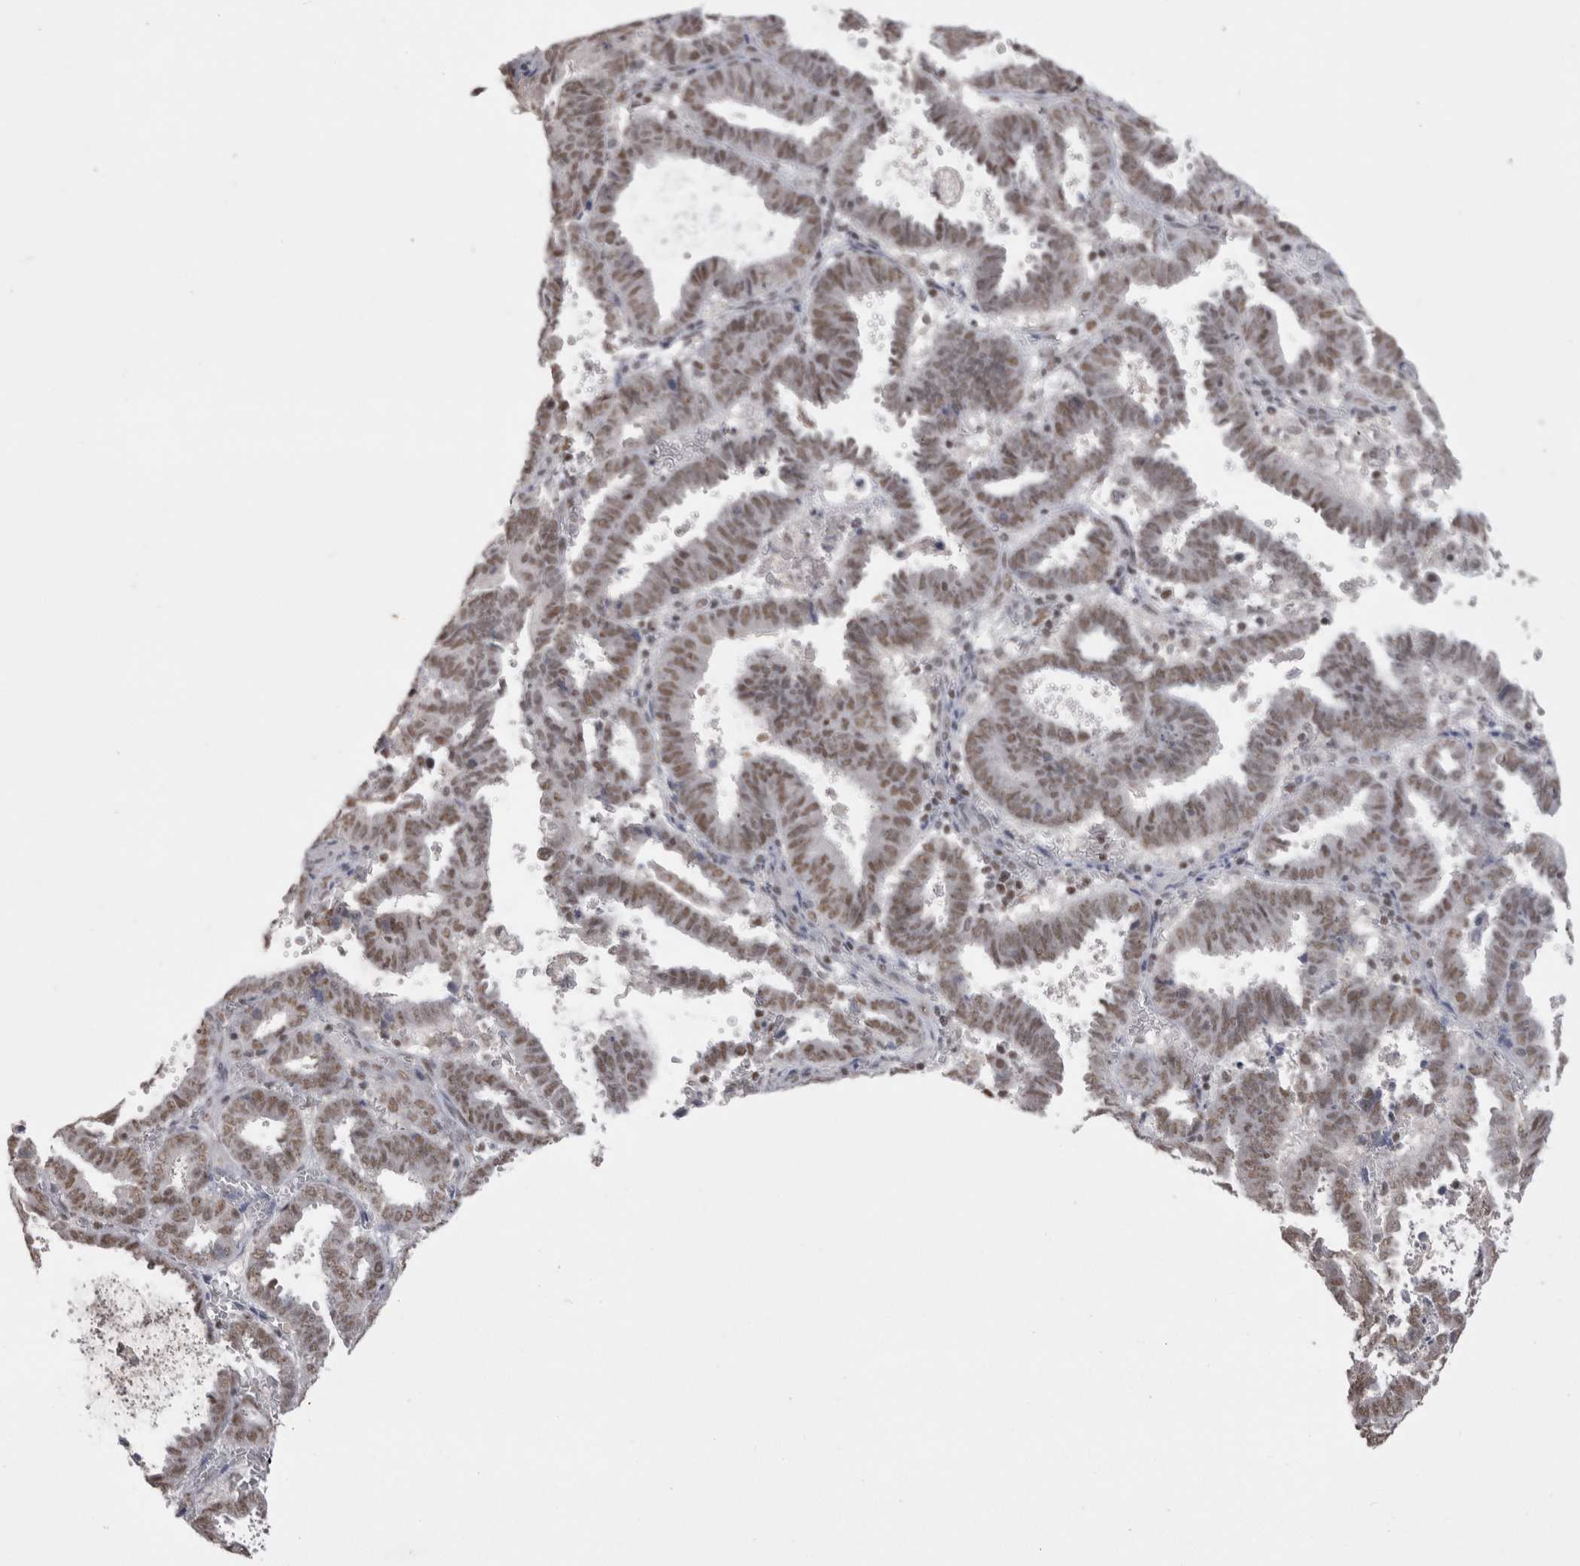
{"staining": {"intensity": "moderate", "quantity": ">75%", "location": "nuclear"}, "tissue": "endometrial cancer", "cell_type": "Tumor cells", "image_type": "cancer", "snomed": [{"axis": "morphology", "description": "Adenocarcinoma, NOS"}, {"axis": "topography", "description": "Uterus"}], "caption": "This is an image of IHC staining of adenocarcinoma (endometrial), which shows moderate expression in the nuclear of tumor cells.", "gene": "DAXX", "patient": {"sex": "female", "age": 83}}